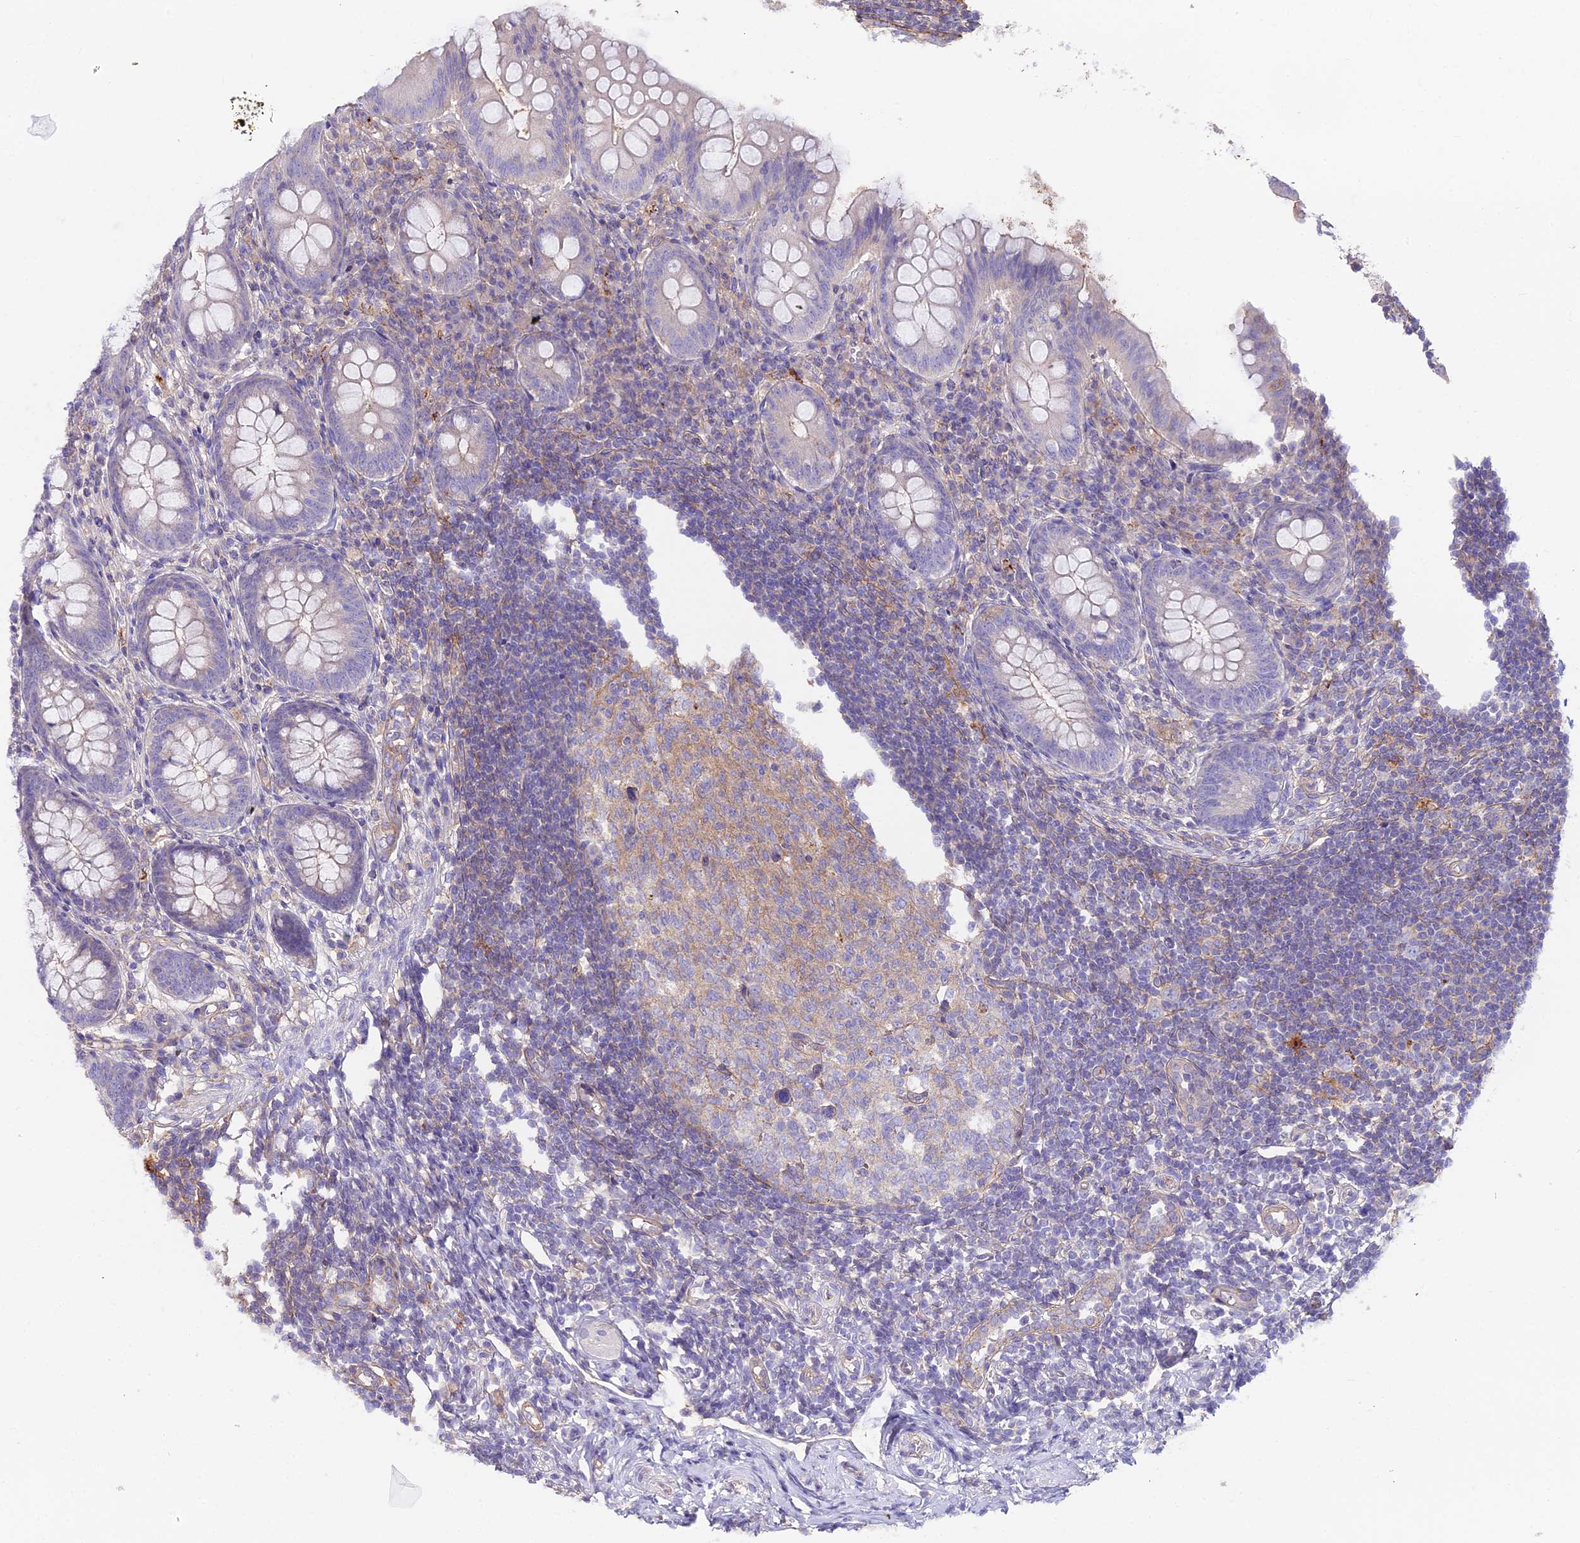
{"staining": {"intensity": "negative", "quantity": "none", "location": "none"}, "tissue": "appendix", "cell_type": "Glandular cells", "image_type": "normal", "snomed": [{"axis": "morphology", "description": "Normal tissue, NOS"}, {"axis": "topography", "description": "Appendix"}], "caption": "Immunohistochemistry (IHC) image of normal human appendix stained for a protein (brown), which demonstrates no expression in glandular cells.", "gene": "GLYAT", "patient": {"sex": "female", "age": 33}}